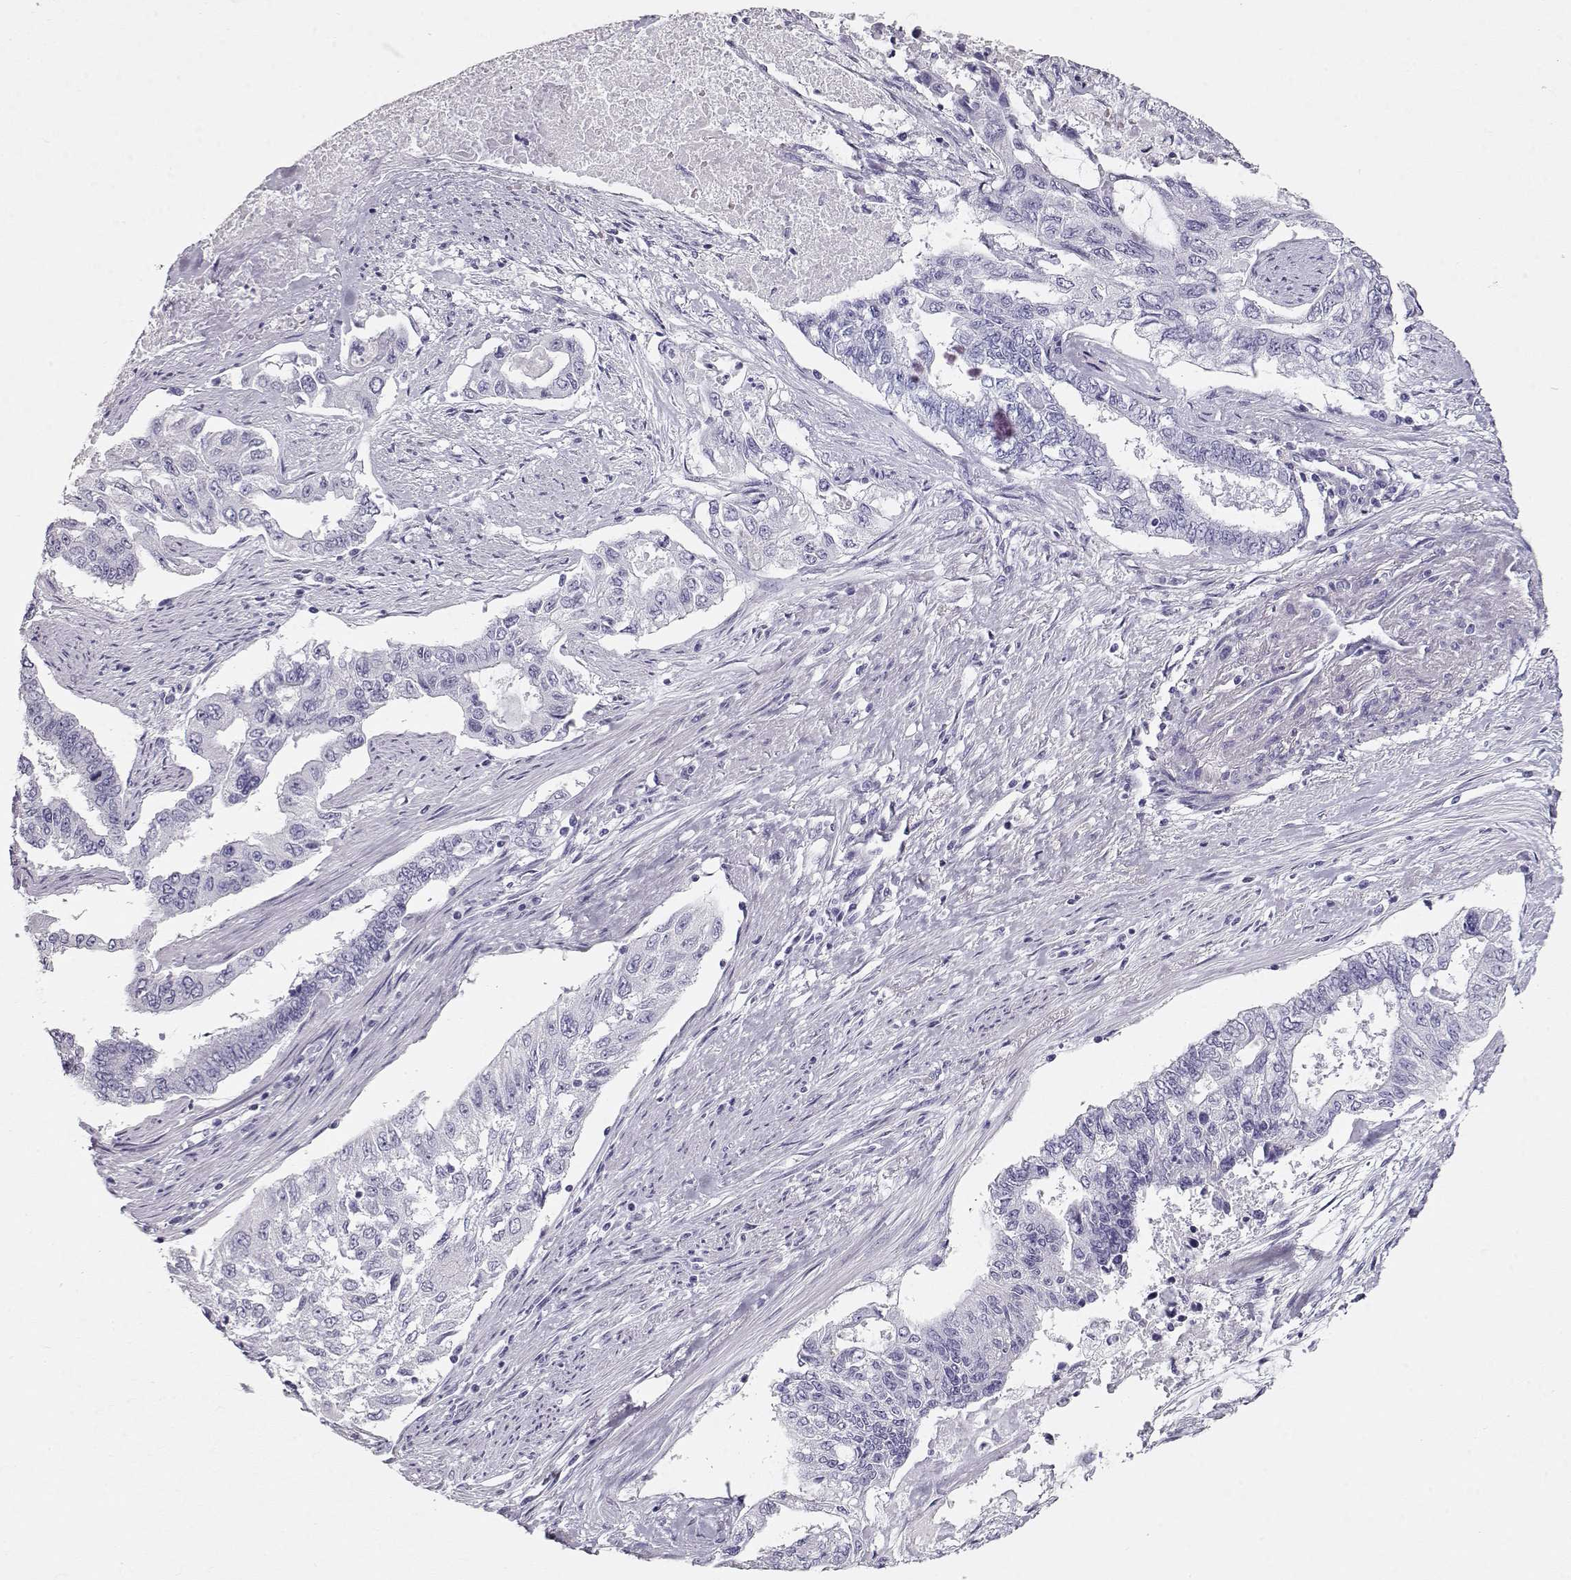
{"staining": {"intensity": "negative", "quantity": "none", "location": "none"}, "tissue": "endometrial cancer", "cell_type": "Tumor cells", "image_type": "cancer", "snomed": [{"axis": "morphology", "description": "Adenocarcinoma, NOS"}, {"axis": "topography", "description": "Uterus"}], "caption": "Tumor cells show no significant protein positivity in endometrial cancer.", "gene": "MAGEC1", "patient": {"sex": "female", "age": 59}}